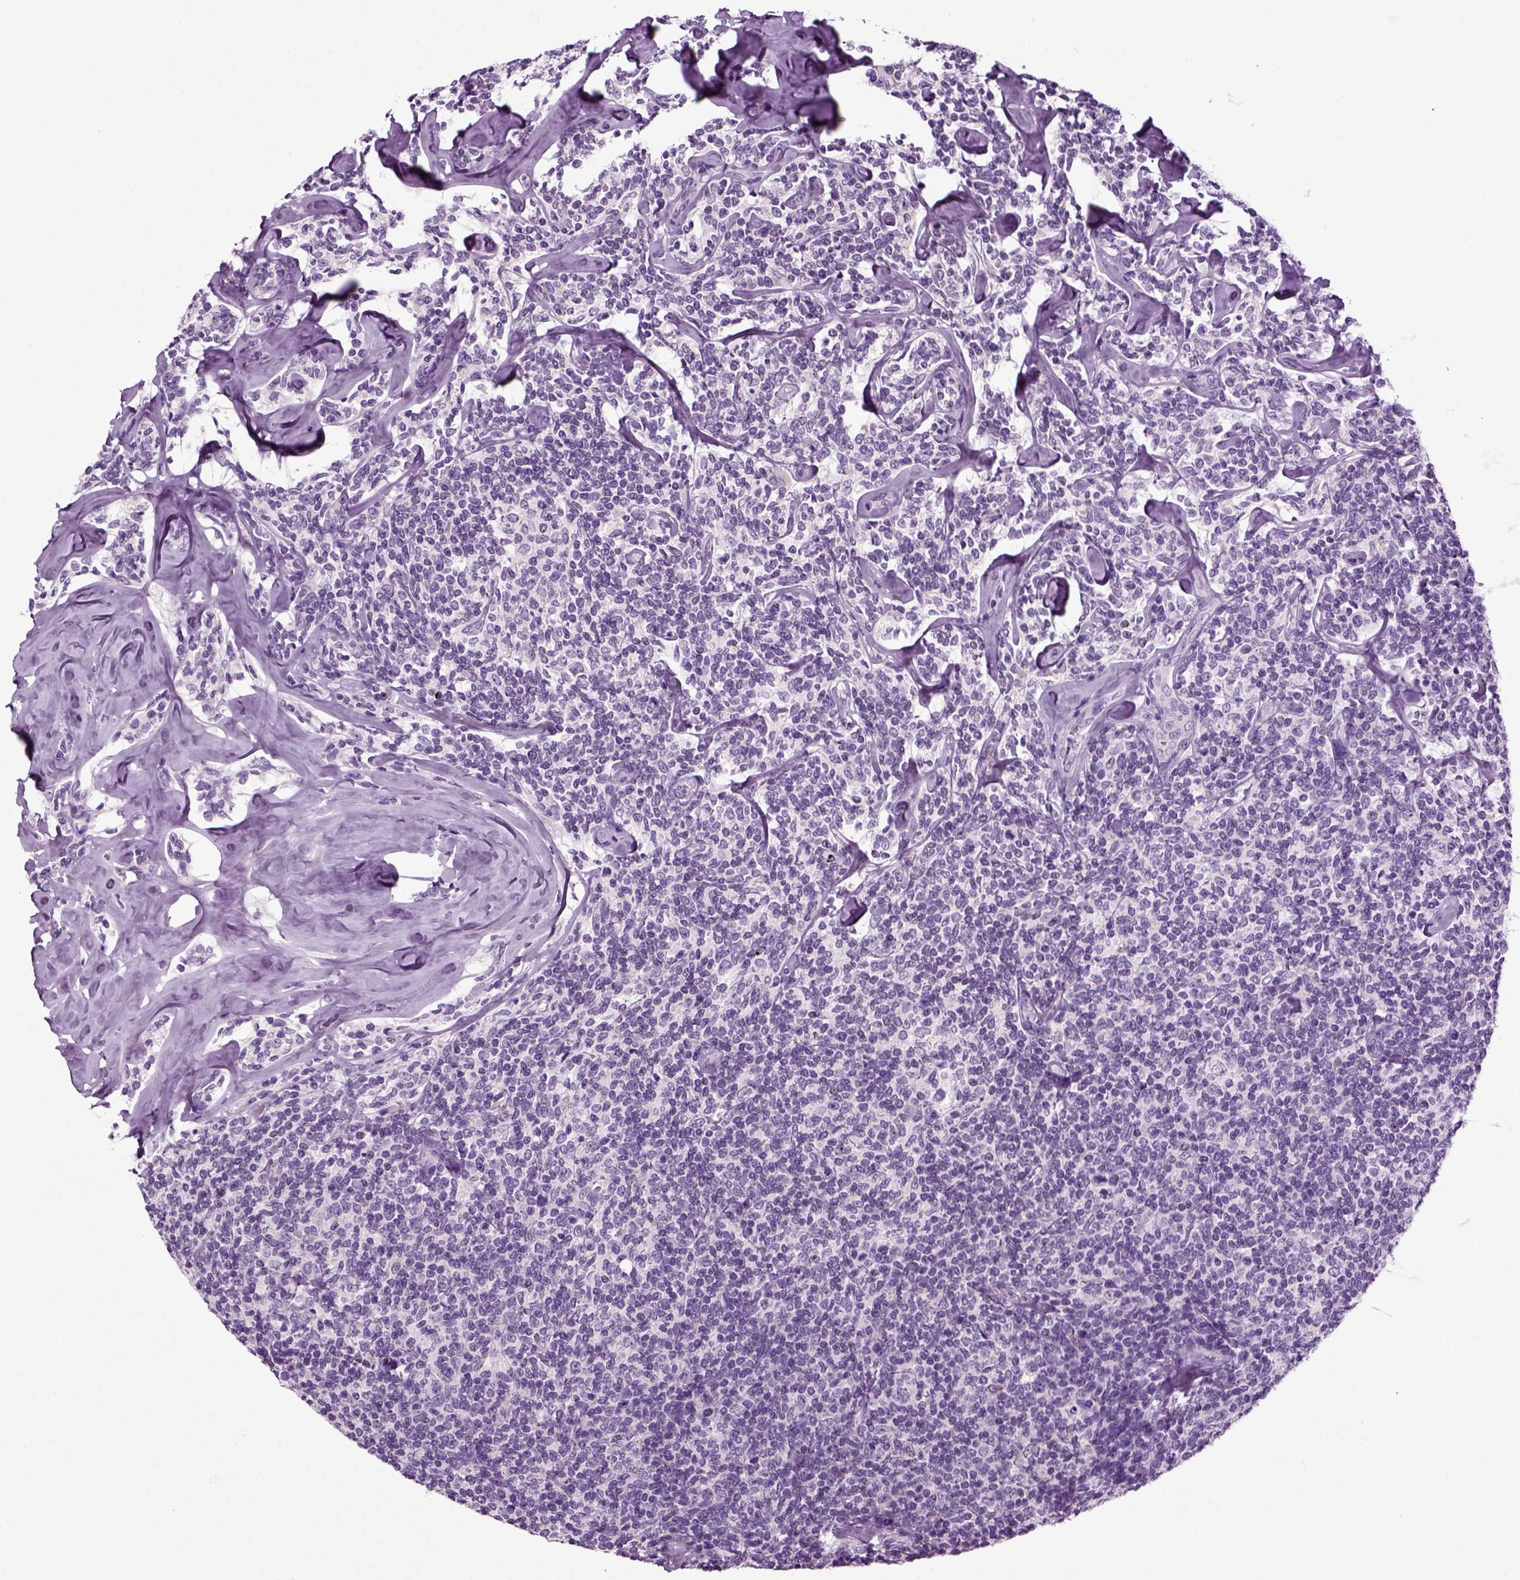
{"staining": {"intensity": "negative", "quantity": "none", "location": "none"}, "tissue": "lymphoma", "cell_type": "Tumor cells", "image_type": "cancer", "snomed": [{"axis": "morphology", "description": "Malignant lymphoma, non-Hodgkin's type, Low grade"}, {"axis": "topography", "description": "Lymph node"}], "caption": "Immunohistochemical staining of human lymphoma reveals no significant positivity in tumor cells.", "gene": "DNAH10", "patient": {"sex": "female", "age": 56}}